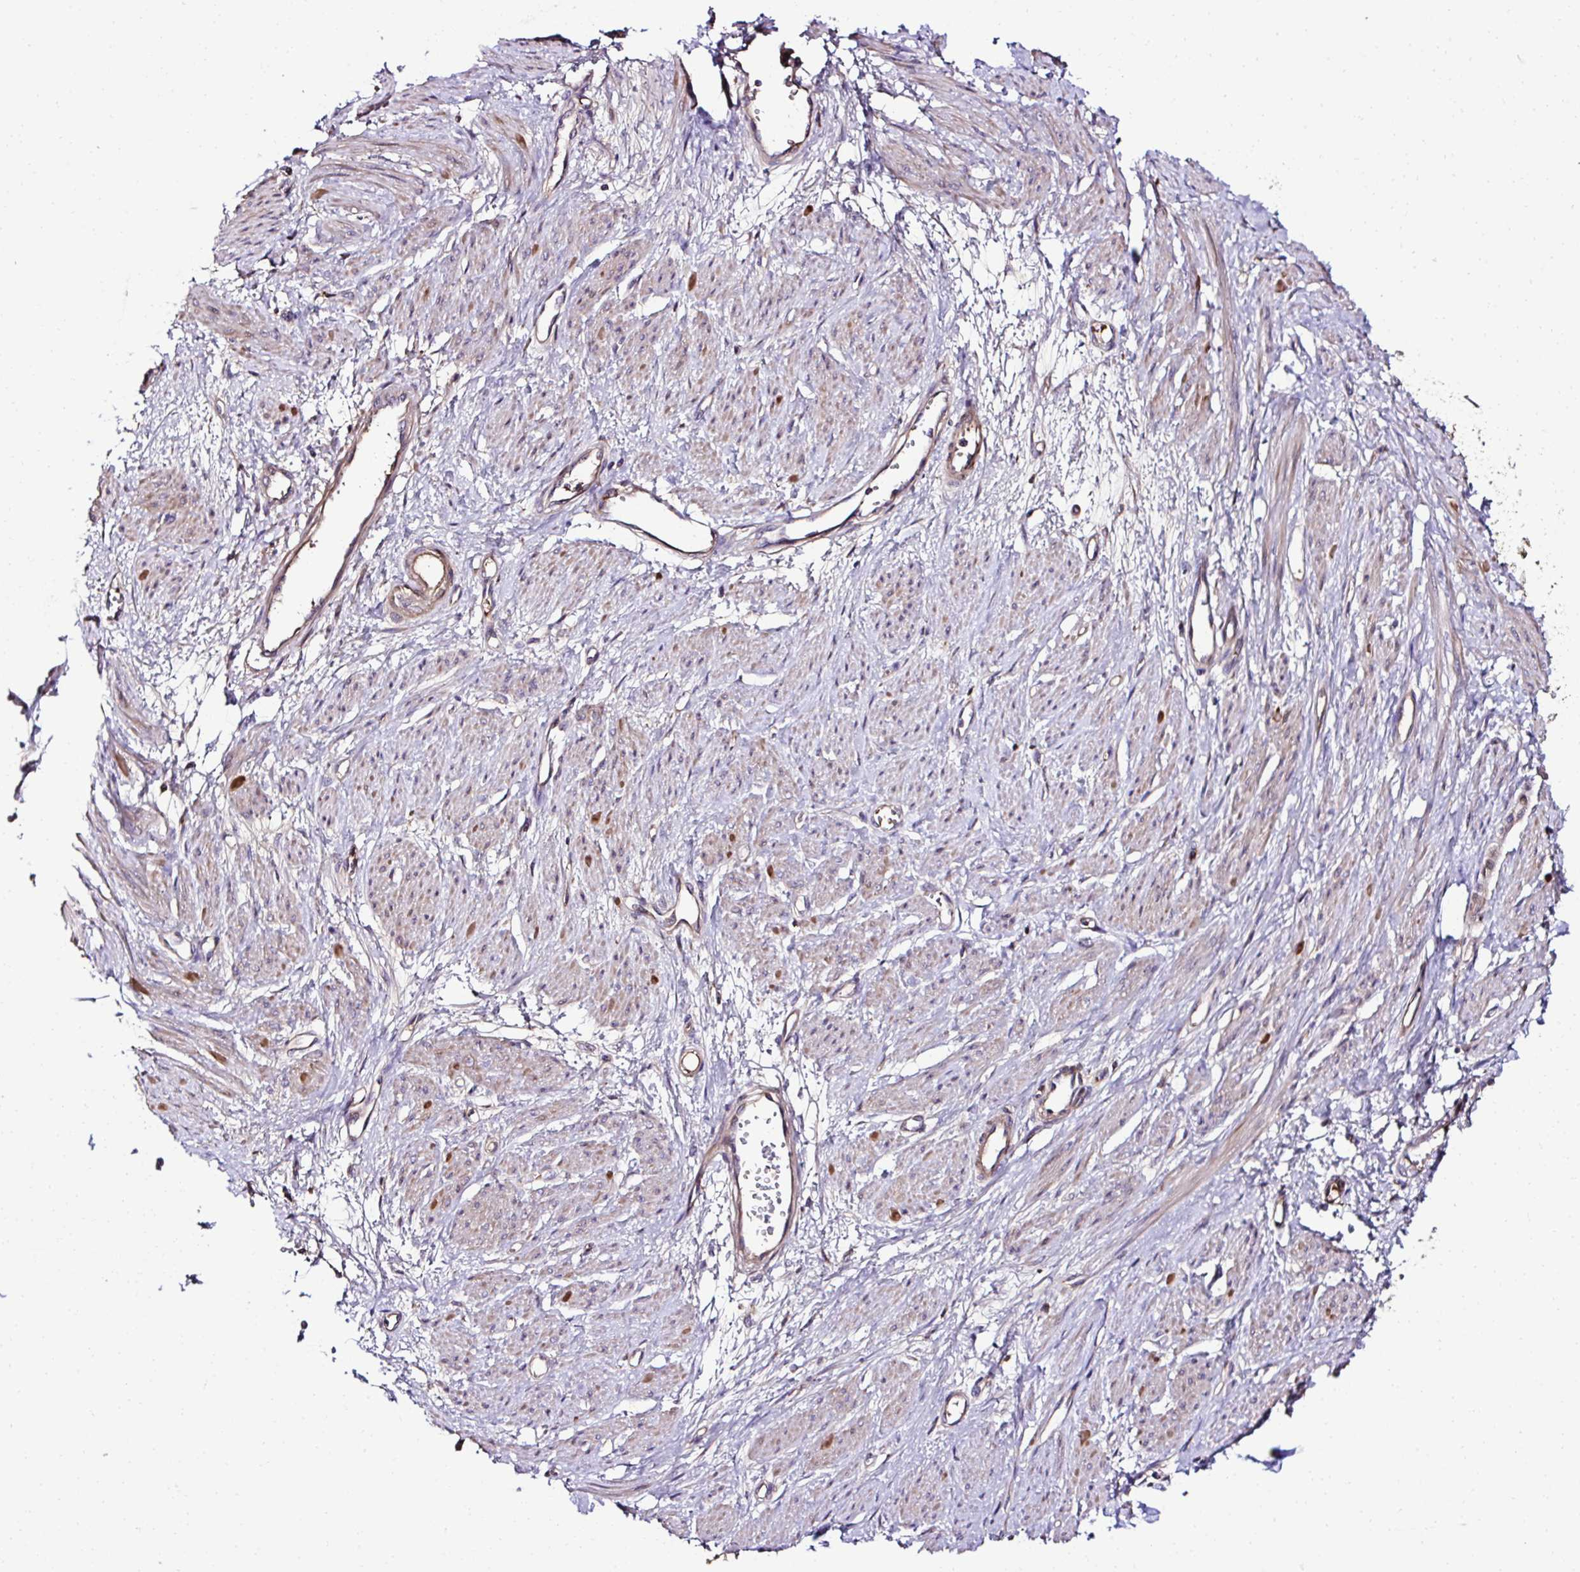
{"staining": {"intensity": "weak", "quantity": "25%-75%", "location": "cytoplasmic/membranous"}, "tissue": "smooth muscle", "cell_type": "Smooth muscle cells", "image_type": "normal", "snomed": [{"axis": "morphology", "description": "Normal tissue, NOS"}, {"axis": "topography", "description": "Smooth muscle"}, {"axis": "topography", "description": "Uterus"}], "caption": "Immunohistochemical staining of normal smooth muscle demonstrates low levels of weak cytoplasmic/membranous positivity in approximately 25%-75% of smooth muscle cells.", "gene": "CCDC85C", "patient": {"sex": "female", "age": 39}}